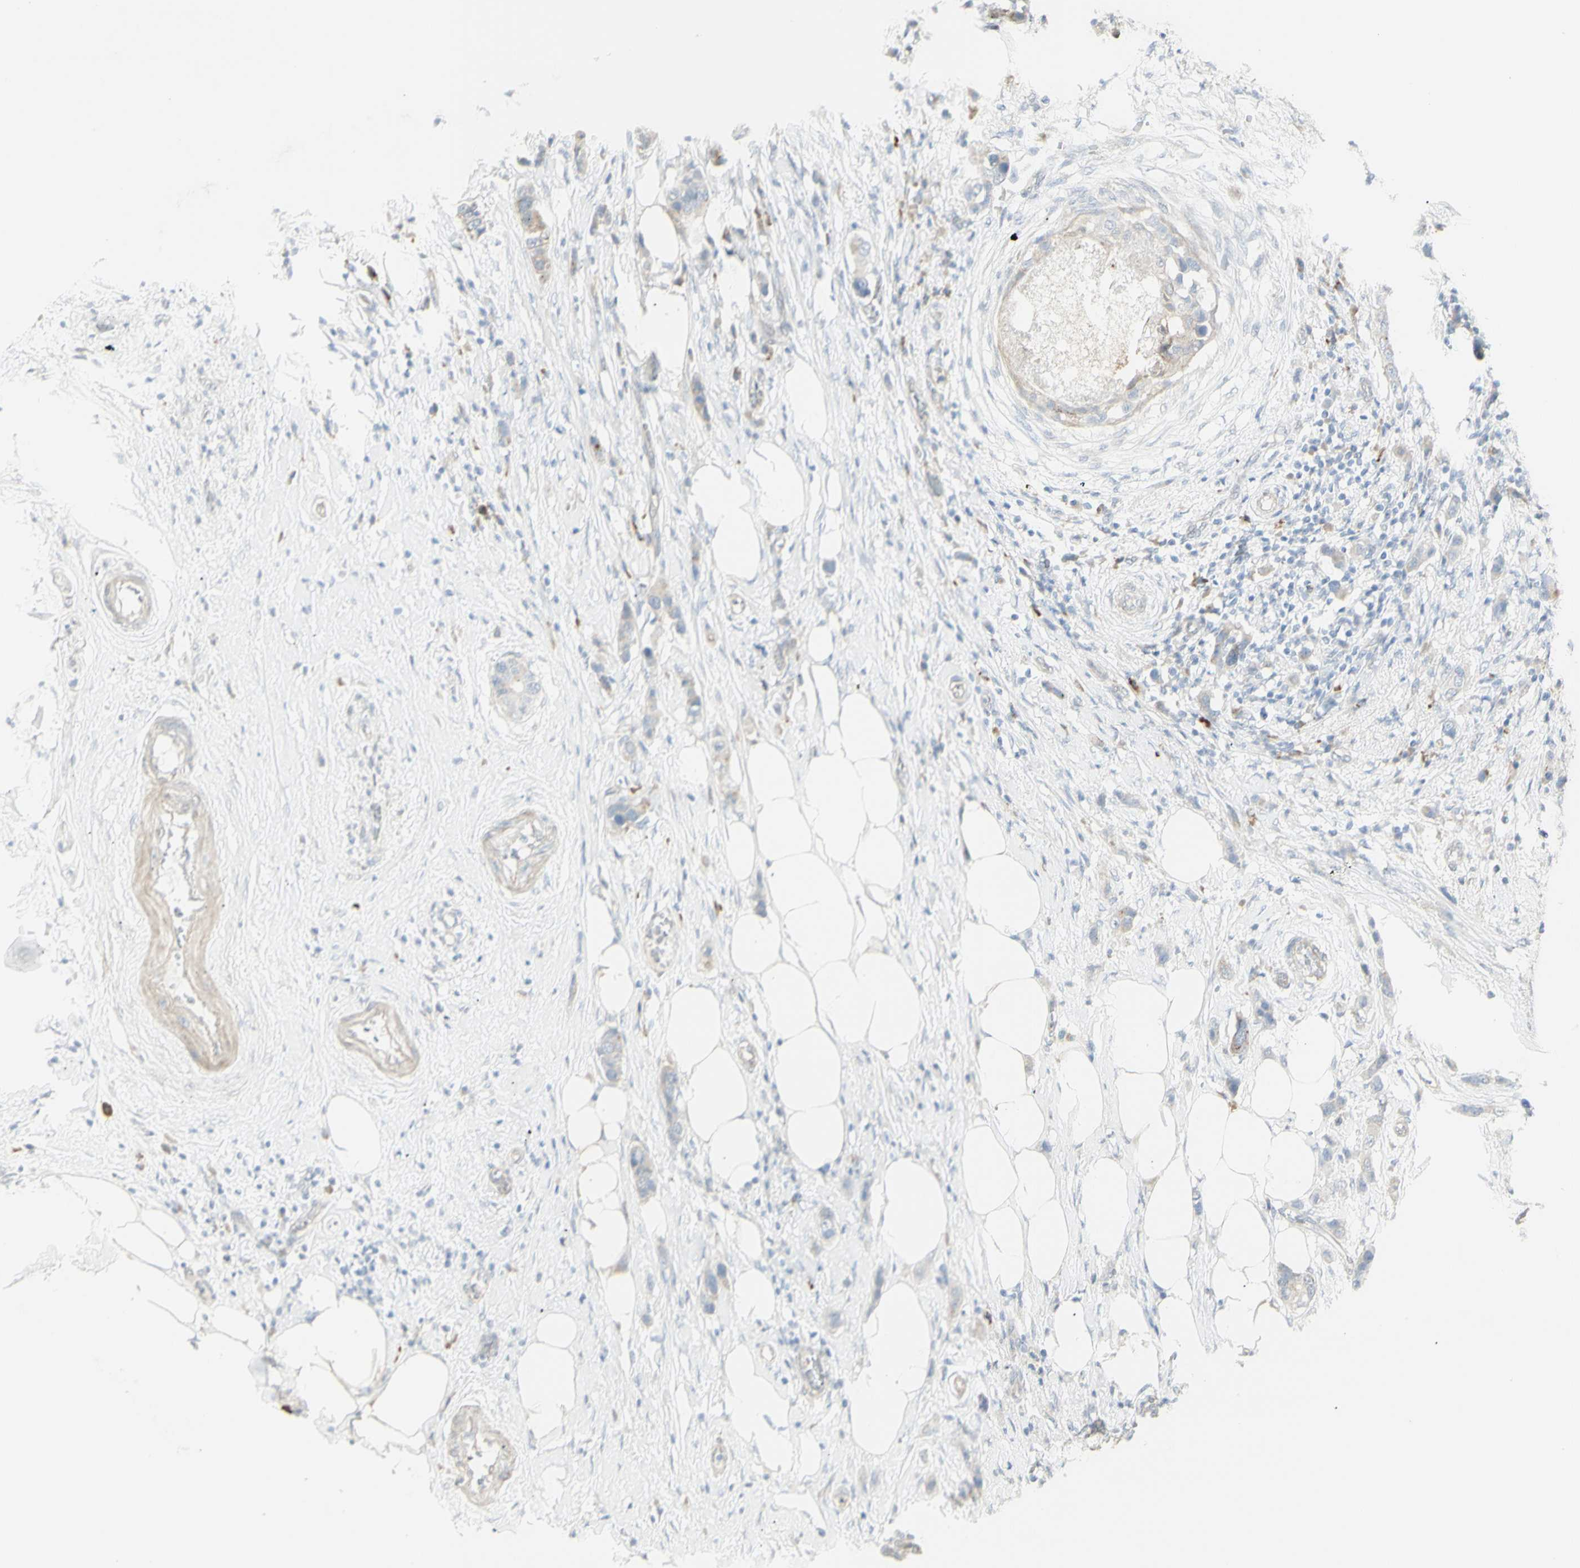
{"staining": {"intensity": "negative", "quantity": "none", "location": "none"}, "tissue": "breast cancer", "cell_type": "Tumor cells", "image_type": "cancer", "snomed": [{"axis": "morphology", "description": "Normal tissue, NOS"}, {"axis": "morphology", "description": "Duct carcinoma"}, {"axis": "topography", "description": "Breast"}], "caption": "An image of breast cancer (infiltrating ductal carcinoma) stained for a protein reveals no brown staining in tumor cells. Nuclei are stained in blue.", "gene": "NDST4", "patient": {"sex": "female", "age": 50}}